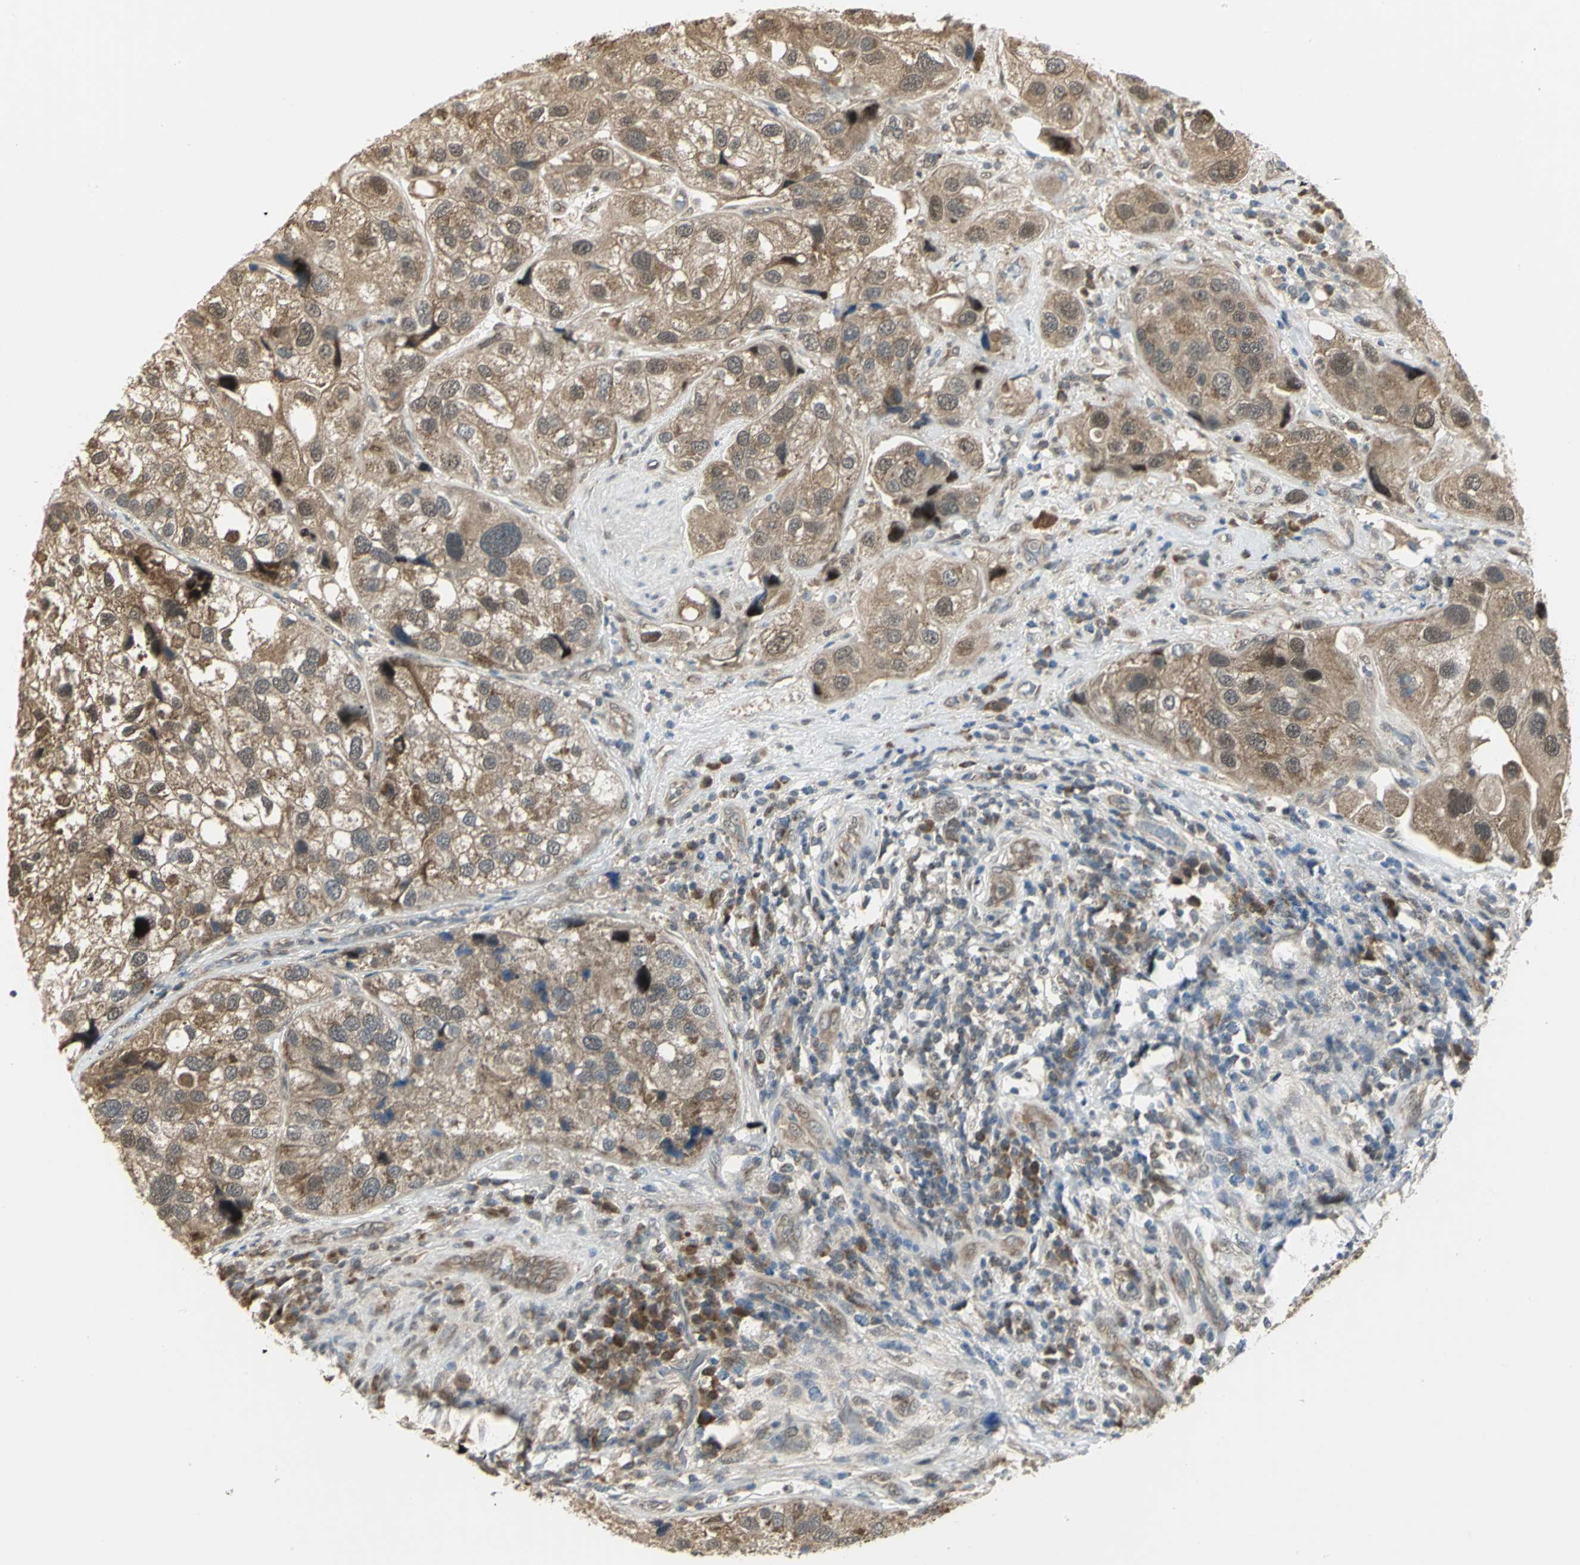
{"staining": {"intensity": "moderate", "quantity": ">75%", "location": "cytoplasmic/membranous,nuclear"}, "tissue": "urothelial cancer", "cell_type": "Tumor cells", "image_type": "cancer", "snomed": [{"axis": "morphology", "description": "Urothelial carcinoma, High grade"}, {"axis": "topography", "description": "Urinary bladder"}], "caption": "Immunohistochemical staining of urothelial cancer displays moderate cytoplasmic/membranous and nuclear protein positivity in approximately >75% of tumor cells. (brown staining indicates protein expression, while blue staining denotes nuclei).", "gene": "PSMC4", "patient": {"sex": "female", "age": 64}}